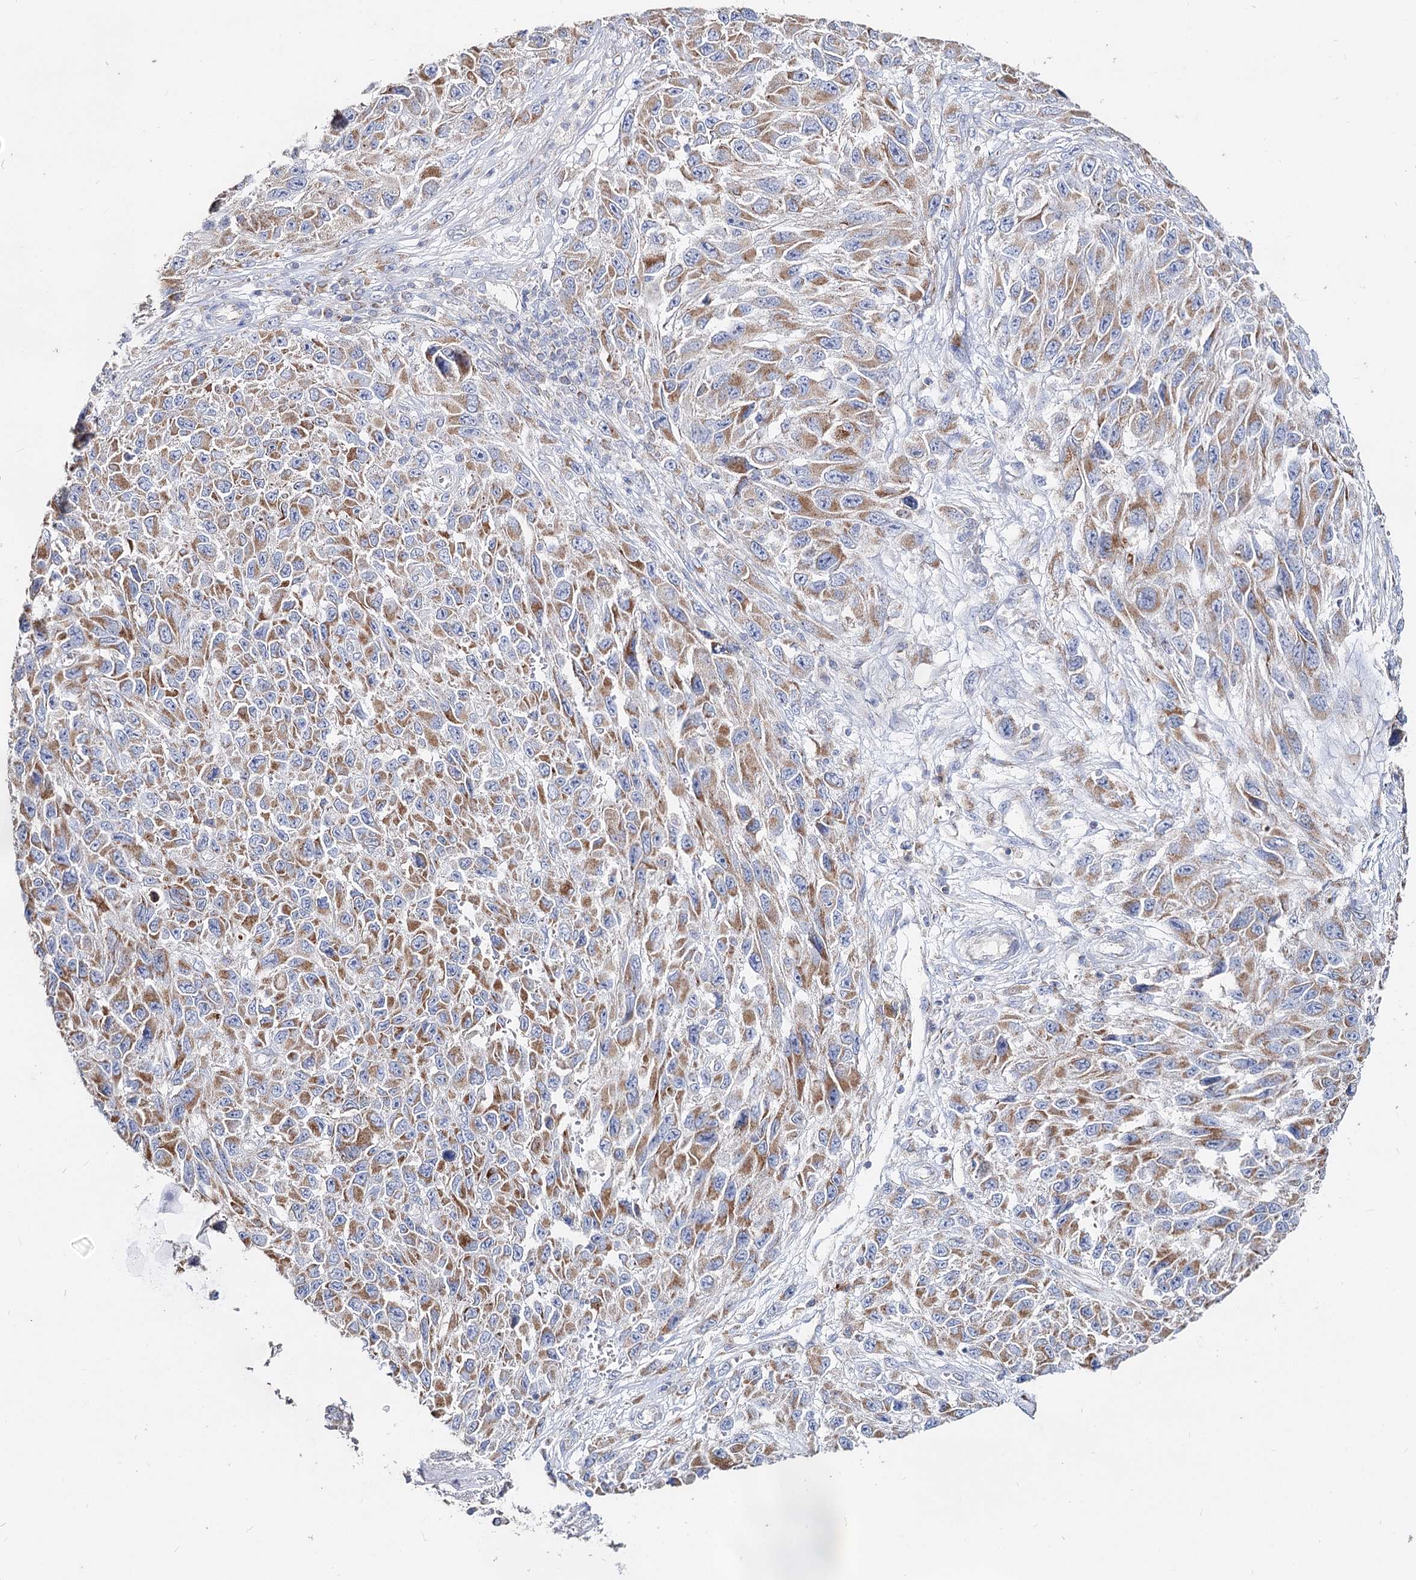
{"staining": {"intensity": "moderate", "quantity": ">75%", "location": "cytoplasmic/membranous"}, "tissue": "melanoma", "cell_type": "Tumor cells", "image_type": "cancer", "snomed": [{"axis": "morphology", "description": "Normal tissue, NOS"}, {"axis": "morphology", "description": "Malignant melanoma, NOS"}, {"axis": "topography", "description": "Skin"}], "caption": "IHC micrograph of human melanoma stained for a protein (brown), which displays medium levels of moderate cytoplasmic/membranous expression in approximately >75% of tumor cells.", "gene": "MCCC2", "patient": {"sex": "female", "age": 96}}